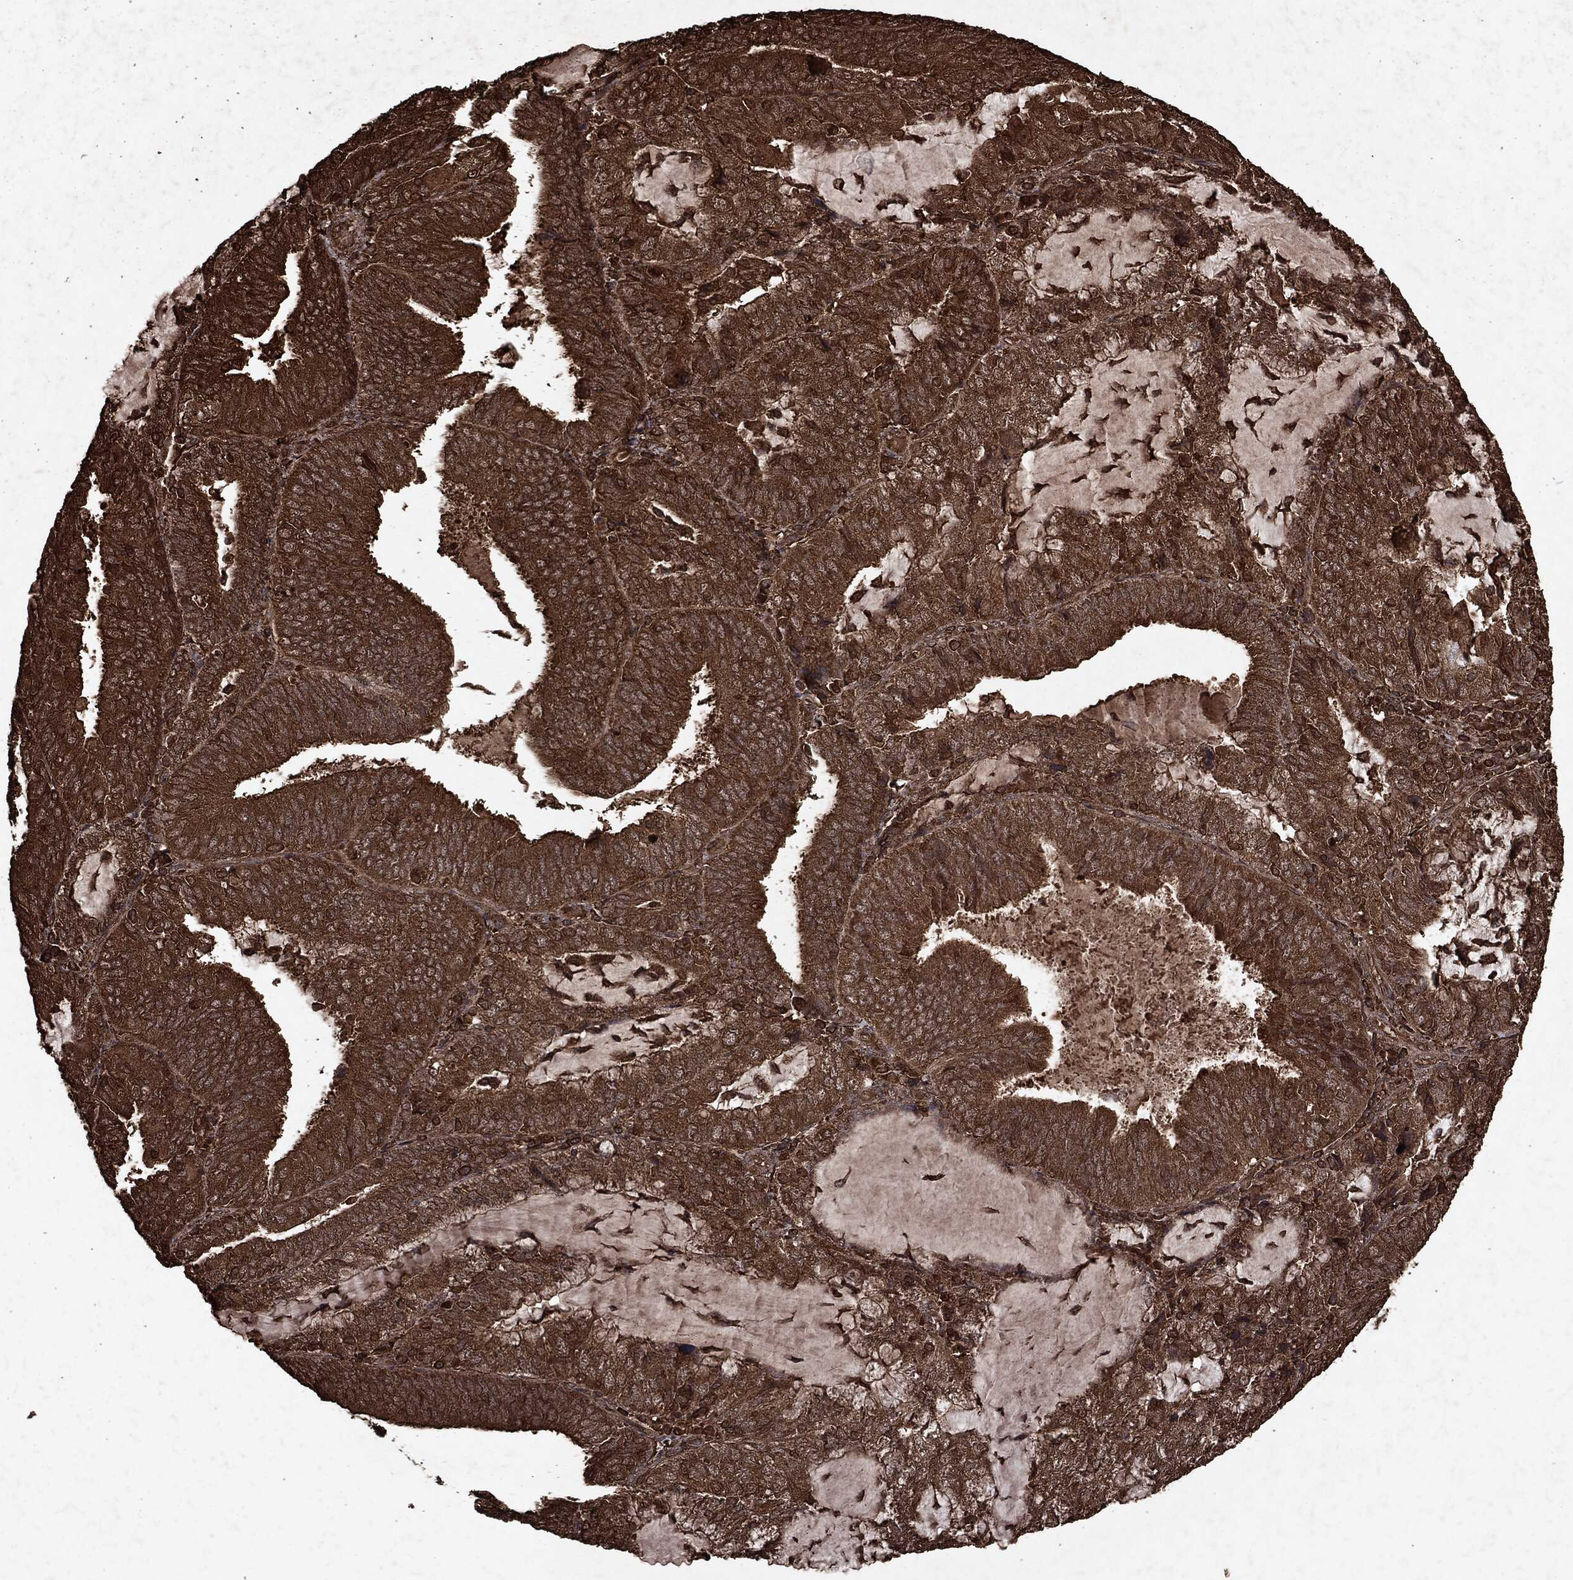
{"staining": {"intensity": "strong", "quantity": ">75%", "location": "cytoplasmic/membranous"}, "tissue": "endometrial cancer", "cell_type": "Tumor cells", "image_type": "cancer", "snomed": [{"axis": "morphology", "description": "Adenocarcinoma, NOS"}, {"axis": "topography", "description": "Endometrium"}], "caption": "Human endometrial adenocarcinoma stained with a protein marker shows strong staining in tumor cells.", "gene": "ARAF", "patient": {"sex": "female", "age": 81}}